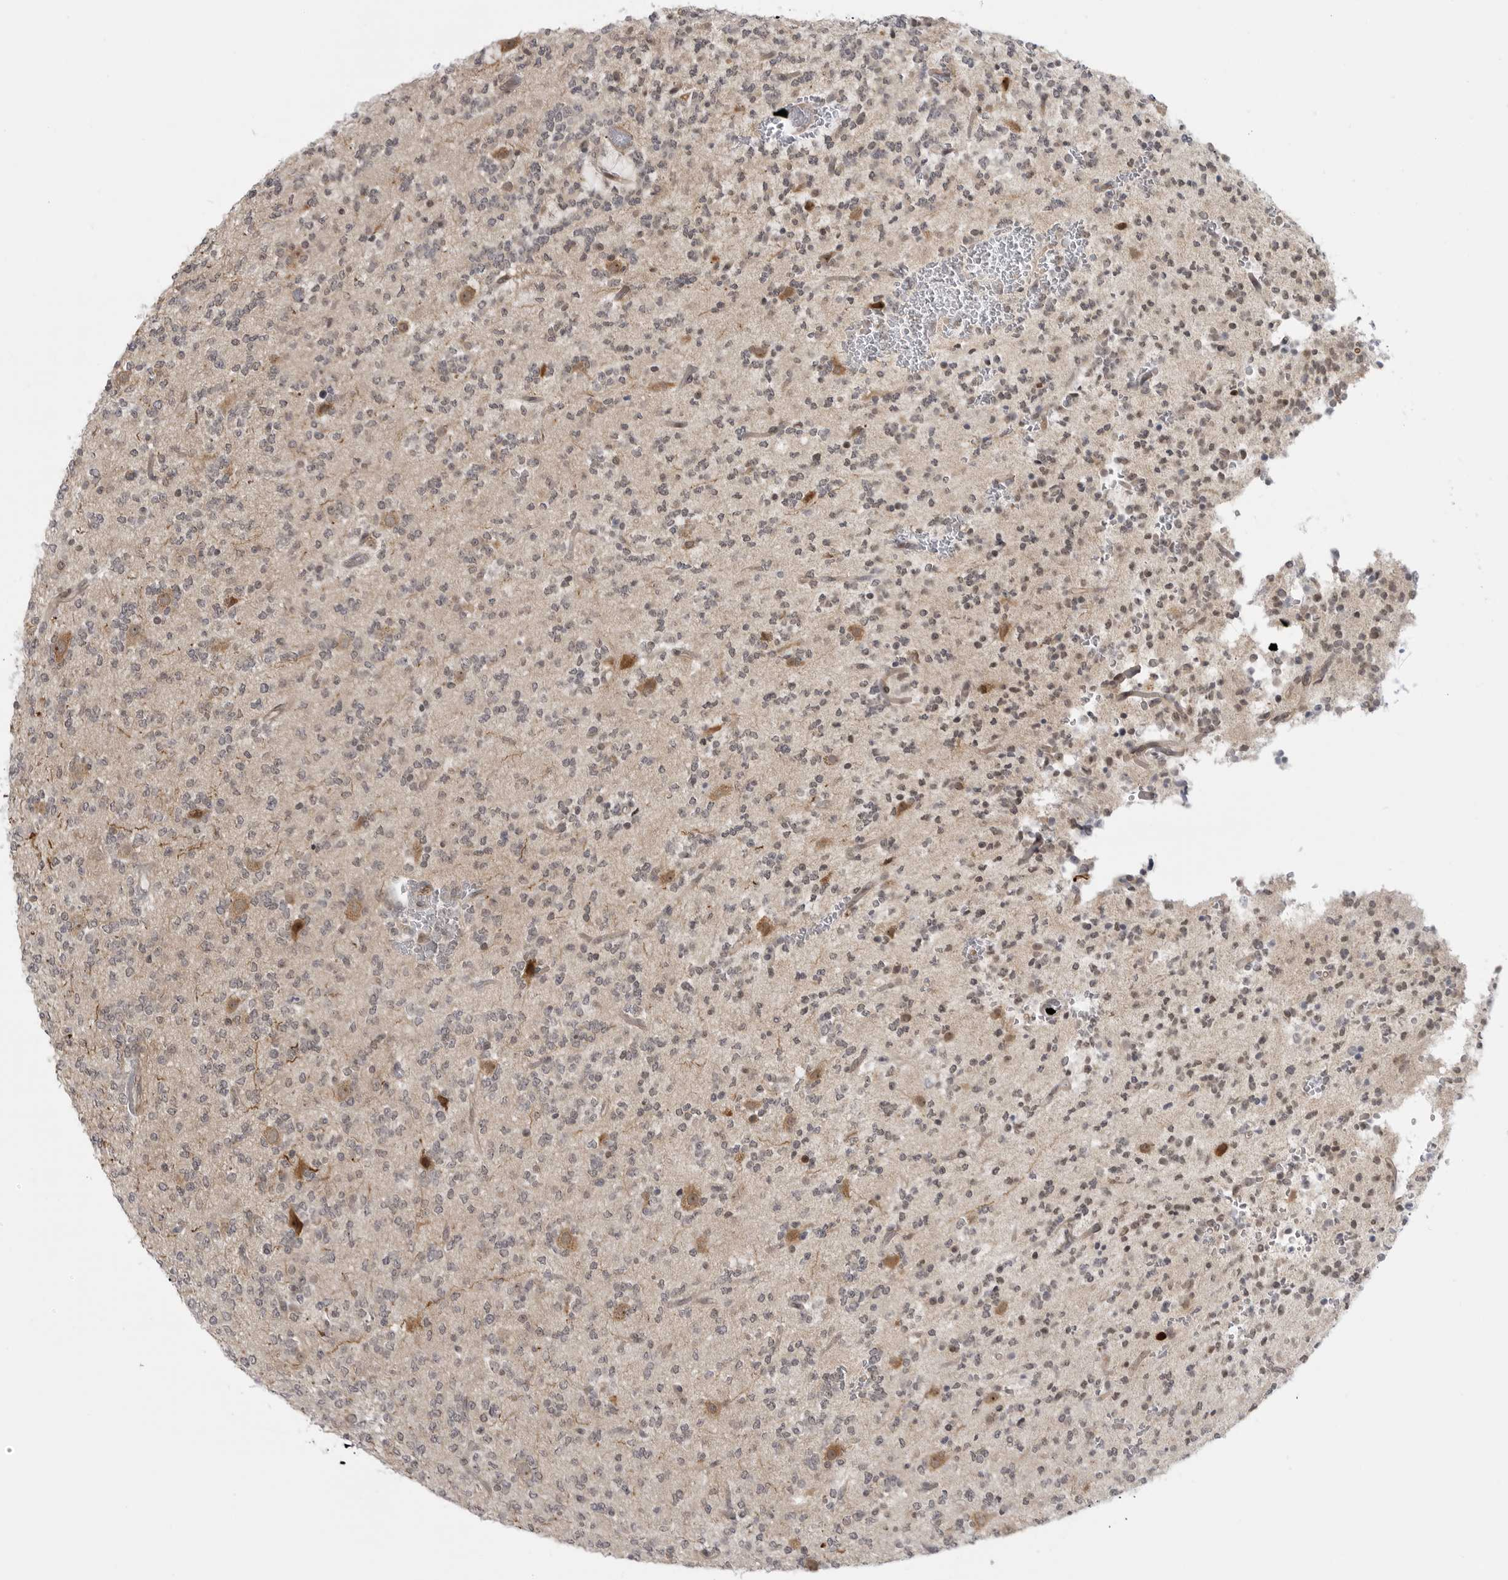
{"staining": {"intensity": "weak", "quantity": "25%-75%", "location": "nuclear"}, "tissue": "glioma", "cell_type": "Tumor cells", "image_type": "cancer", "snomed": [{"axis": "morphology", "description": "Glioma, malignant, Low grade"}, {"axis": "topography", "description": "Brain"}], "caption": "High-power microscopy captured an immunohistochemistry micrograph of malignant glioma (low-grade), revealing weak nuclear positivity in approximately 25%-75% of tumor cells.", "gene": "CEP295NL", "patient": {"sex": "male", "age": 38}}